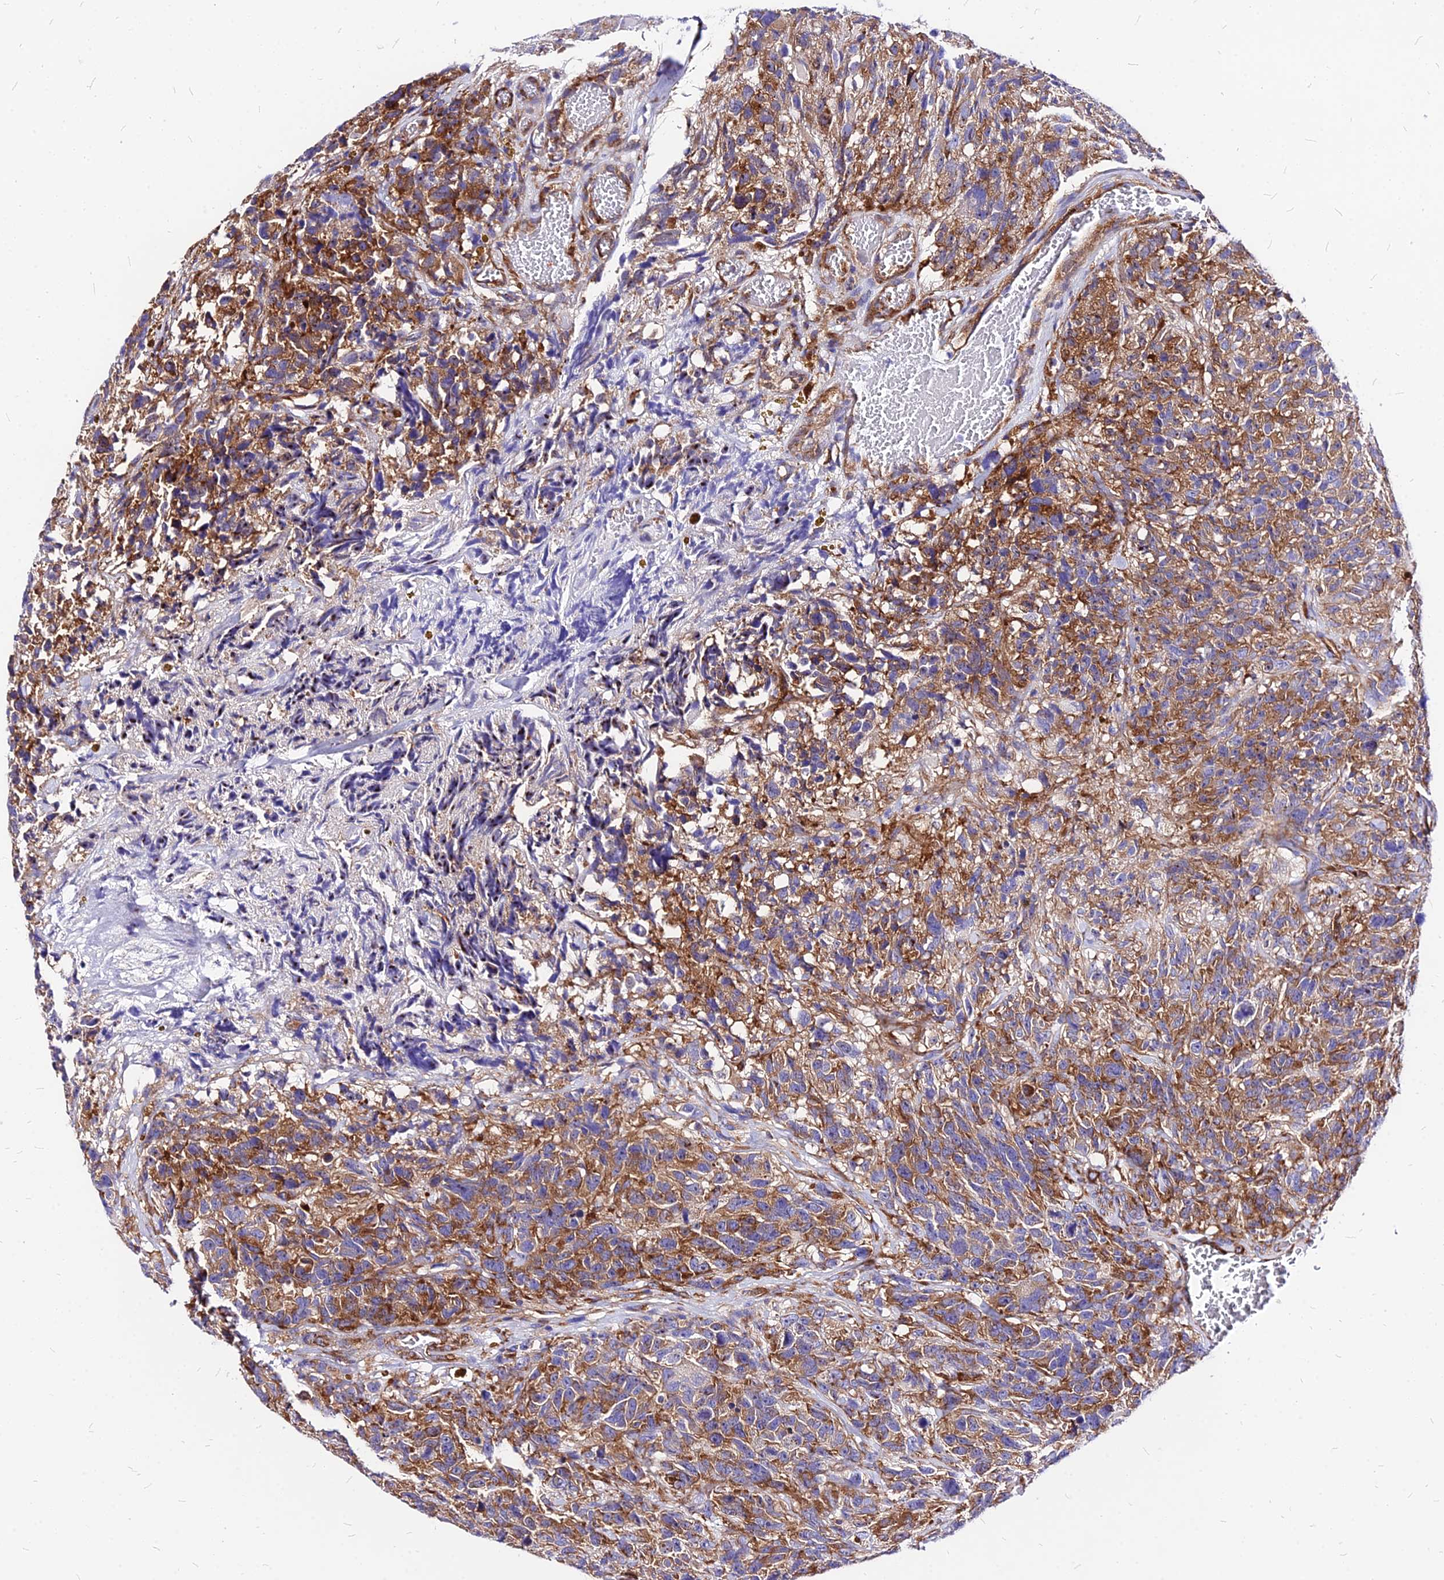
{"staining": {"intensity": "moderate", "quantity": ">75%", "location": "cytoplasmic/membranous"}, "tissue": "glioma", "cell_type": "Tumor cells", "image_type": "cancer", "snomed": [{"axis": "morphology", "description": "Glioma, malignant, High grade"}, {"axis": "topography", "description": "Brain"}], "caption": "Moderate cytoplasmic/membranous protein positivity is seen in approximately >75% of tumor cells in malignant glioma (high-grade).", "gene": "RPL19", "patient": {"sex": "male", "age": 69}}